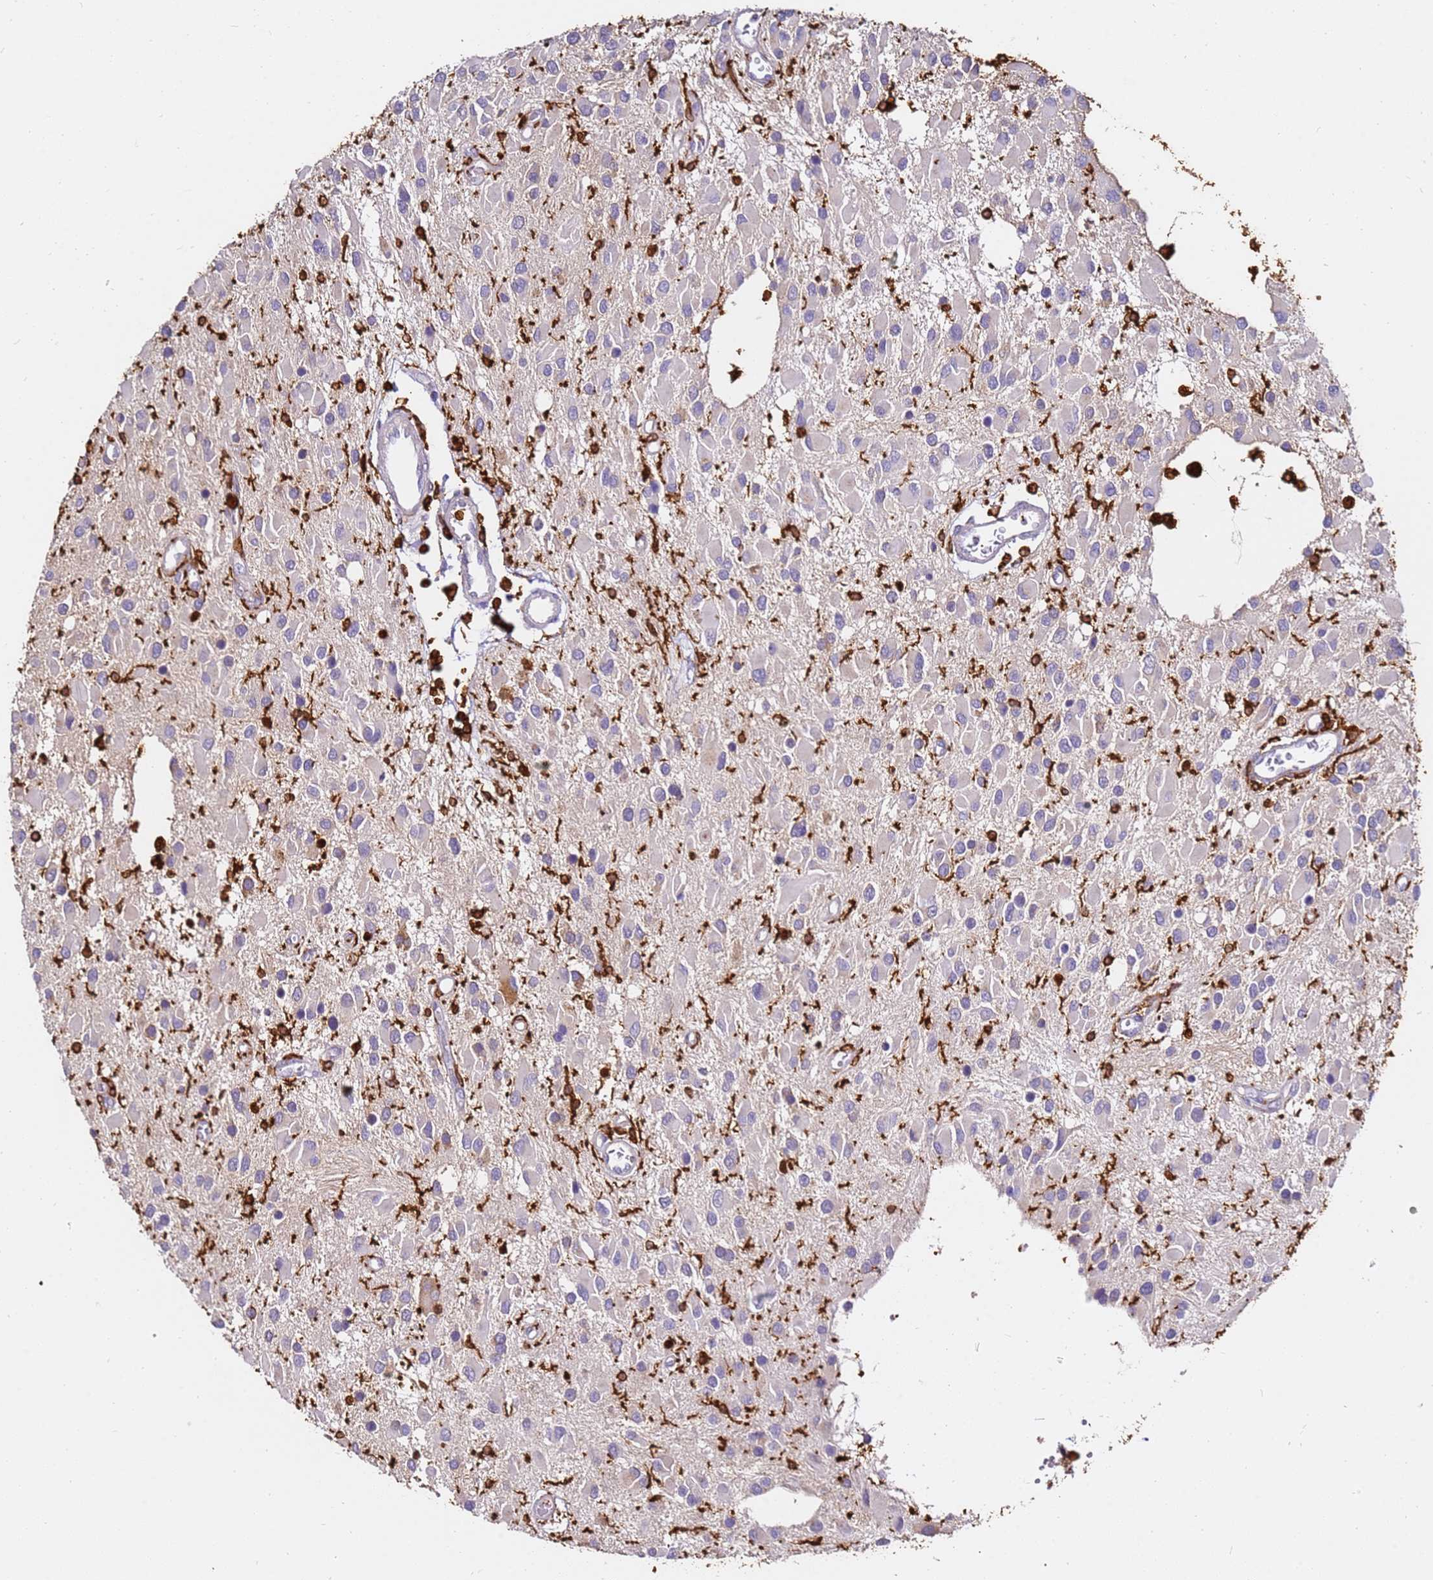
{"staining": {"intensity": "negative", "quantity": "none", "location": "none"}, "tissue": "glioma", "cell_type": "Tumor cells", "image_type": "cancer", "snomed": [{"axis": "morphology", "description": "Glioma, malignant, High grade"}, {"axis": "topography", "description": "Brain"}], "caption": "Glioma was stained to show a protein in brown. There is no significant staining in tumor cells.", "gene": "CORO1A", "patient": {"sex": "male", "age": 53}}